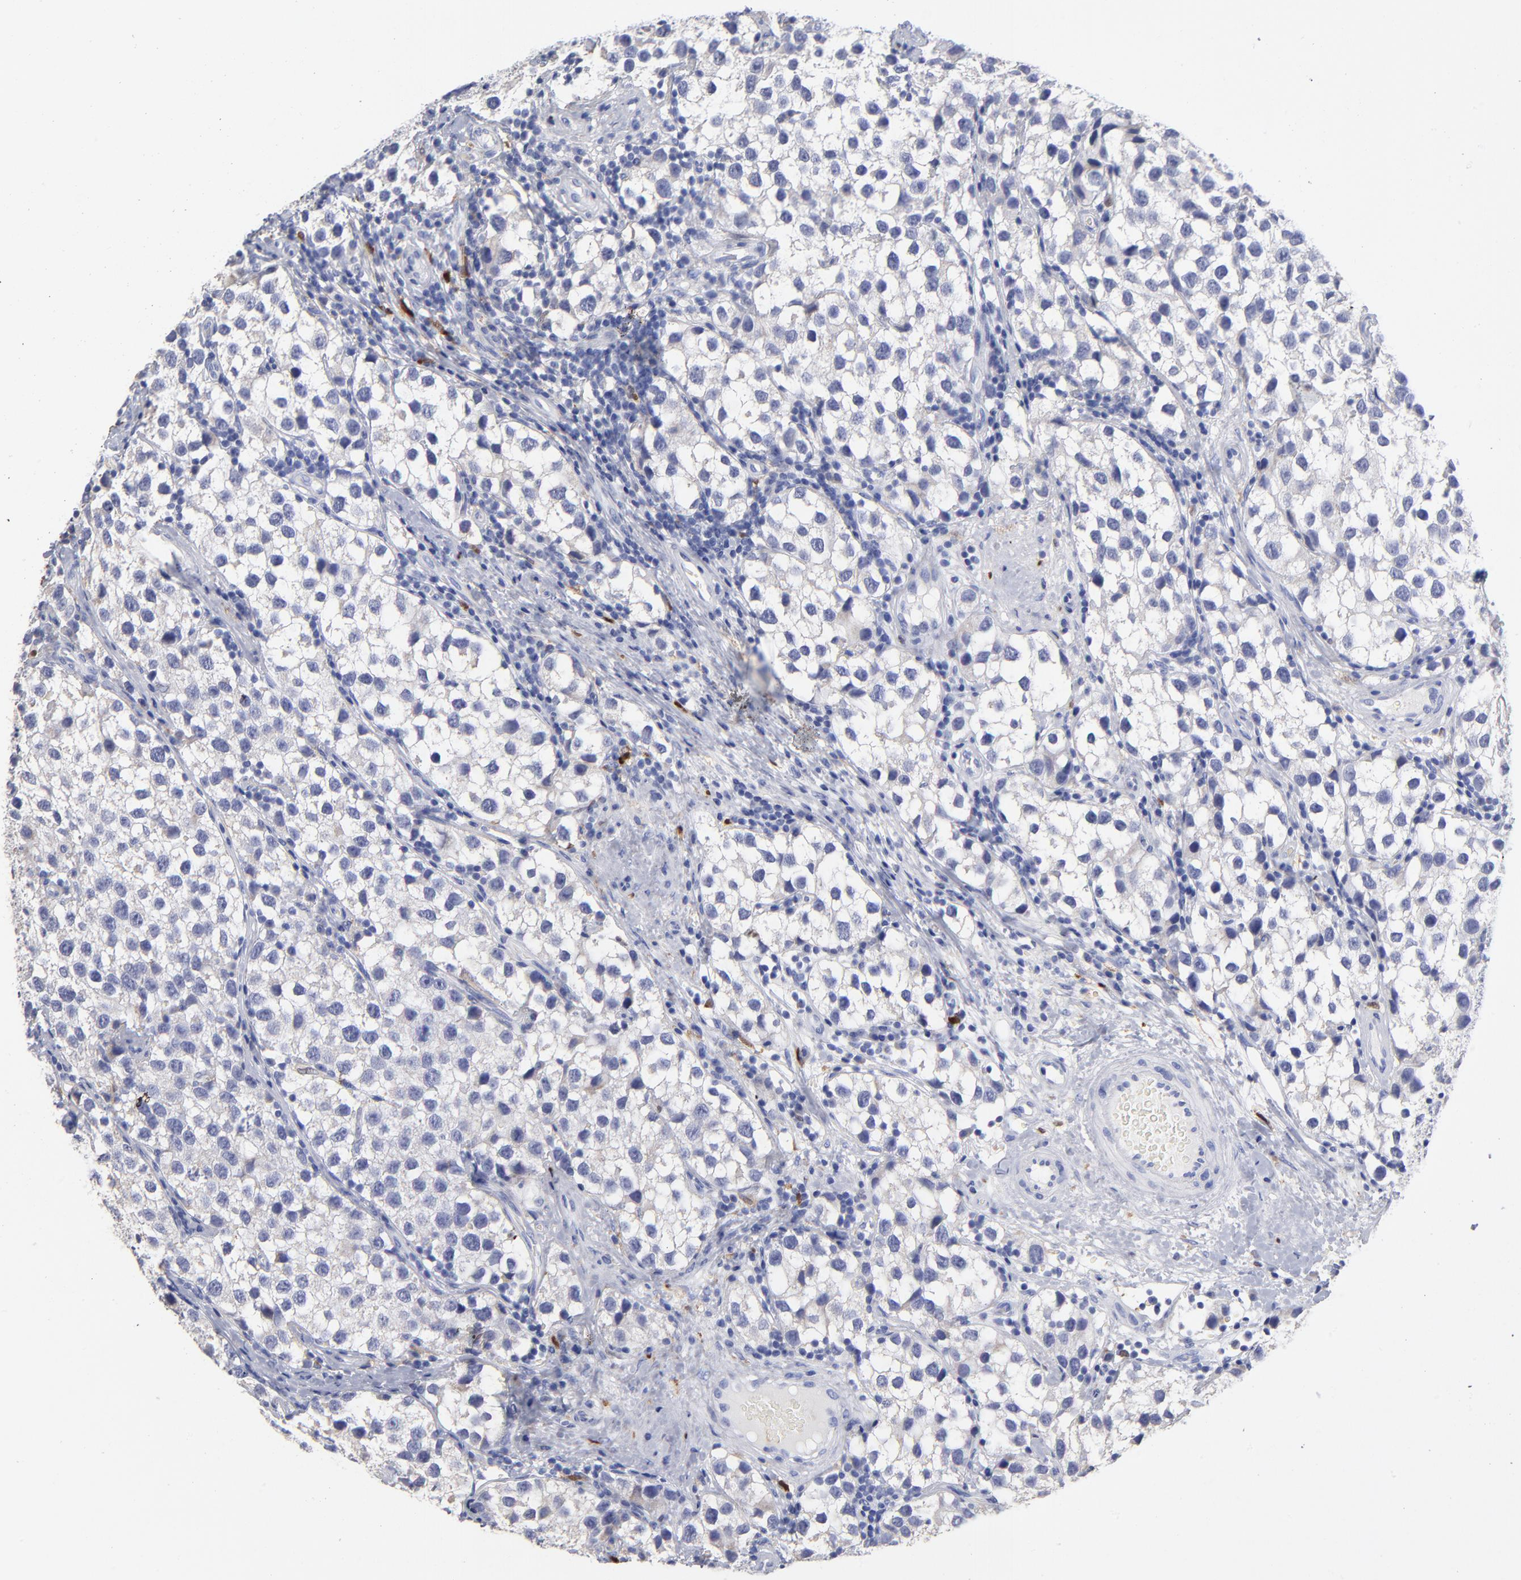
{"staining": {"intensity": "negative", "quantity": "none", "location": "none"}, "tissue": "testis cancer", "cell_type": "Tumor cells", "image_type": "cancer", "snomed": [{"axis": "morphology", "description": "Seminoma, NOS"}, {"axis": "topography", "description": "Testis"}], "caption": "A micrograph of seminoma (testis) stained for a protein exhibits no brown staining in tumor cells. (DAB IHC visualized using brightfield microscopy, high magnification).", "gene": "PTP4A1", "patient": {"sex": "male", "age": 39}}